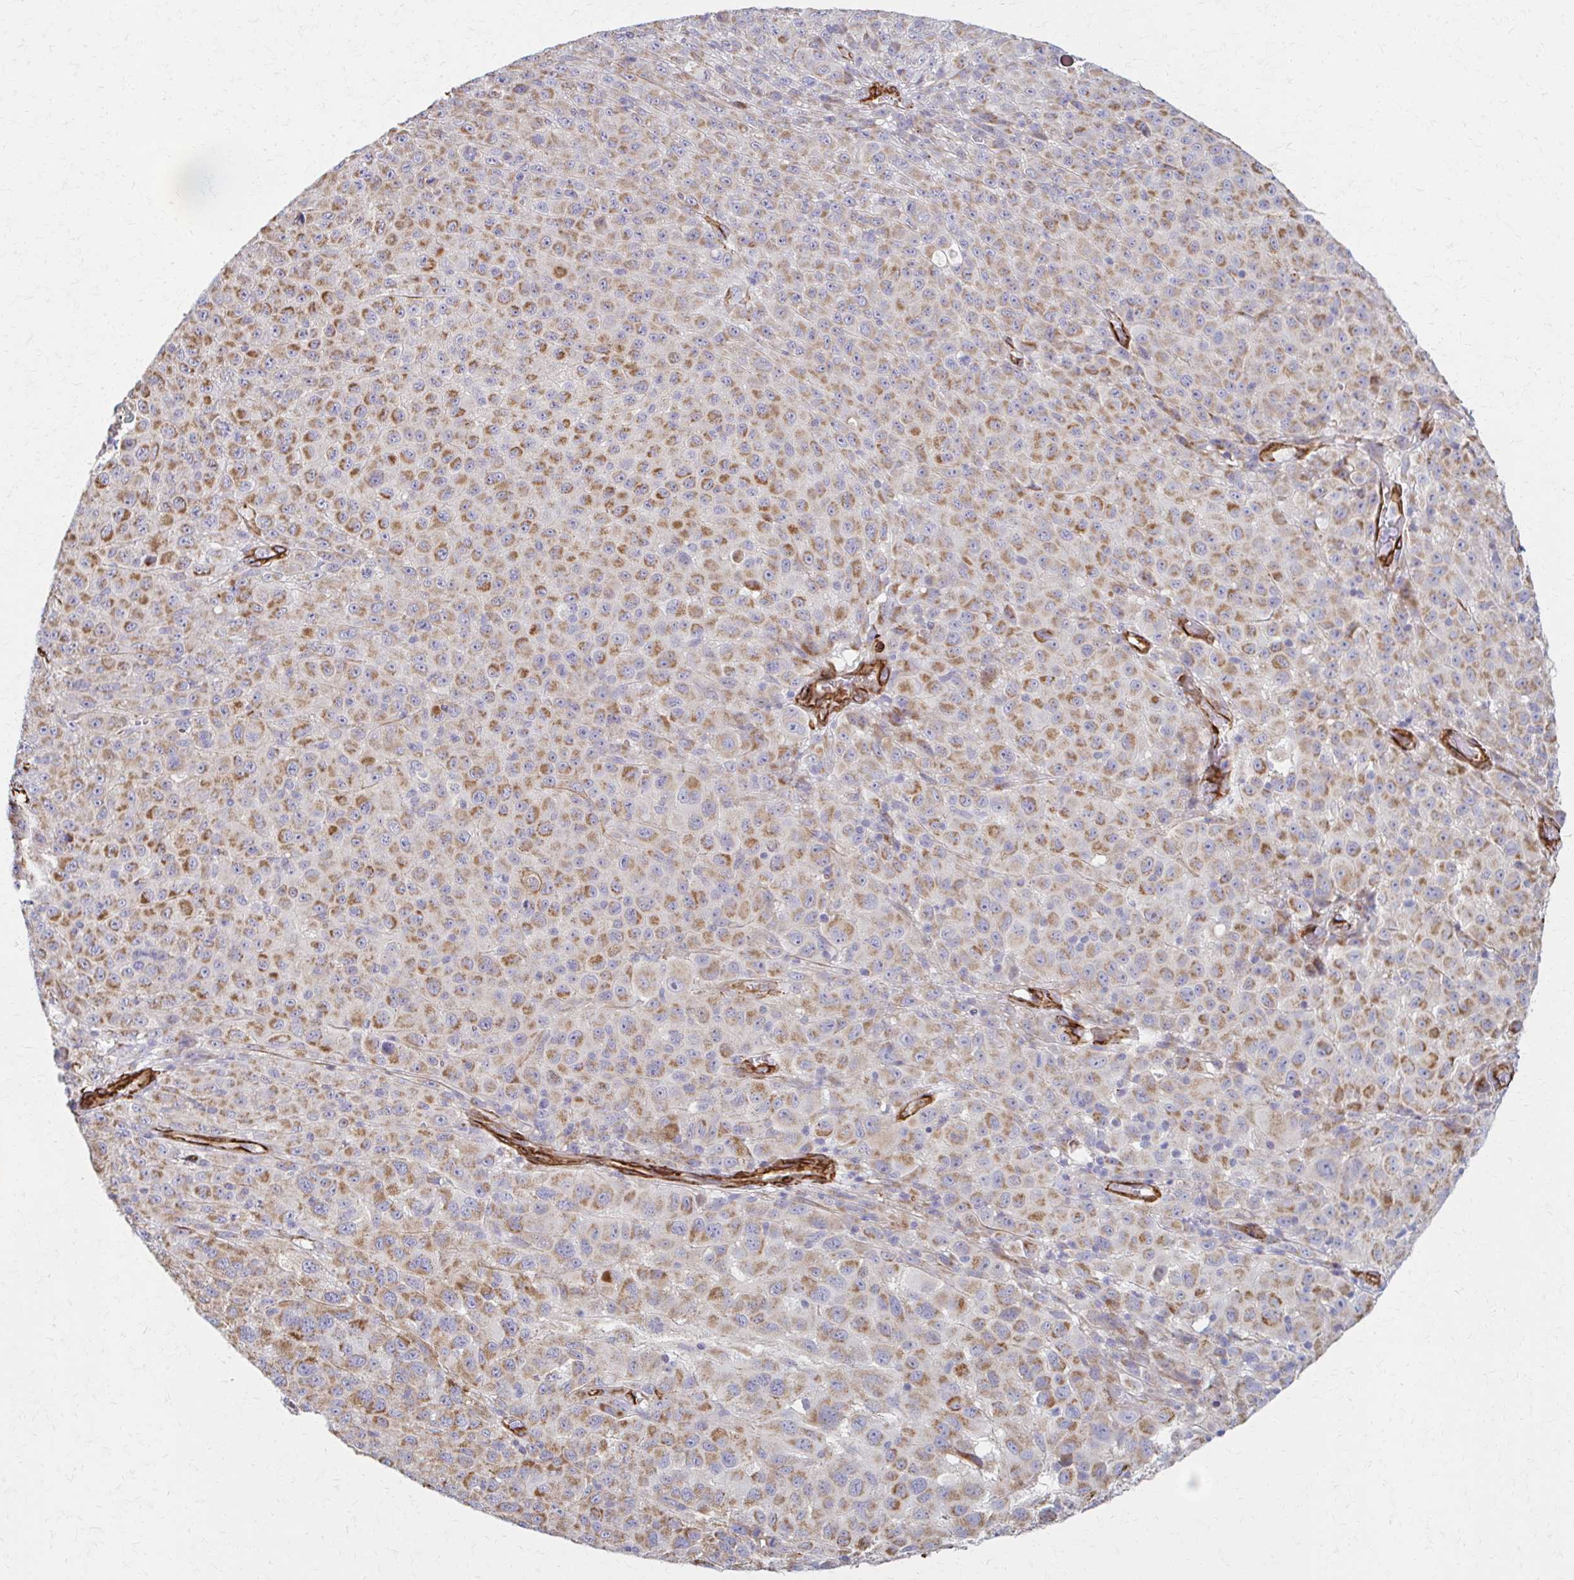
{"staining": {"intensity": "moderate", "quantity": ">75%", "location": "cytoplasmic/membranous"}, "tissue": "melanoma", "cell_type": "Tumor cells", "image_type": "cancer", "snomed": [{"axis": "morphology", "description": "Malignant melanoma, NOS"}, {"axis": "topography", "description": "Skin"}], "caption": "A high-resolution image shows IHC staining of melanoma, which exhibits moderate cytoplasmic/membranous staining in approximately >75% of tumor cells.", "gene": "TIMMDC1", "patient": {"sex": "male", "age": 73}}